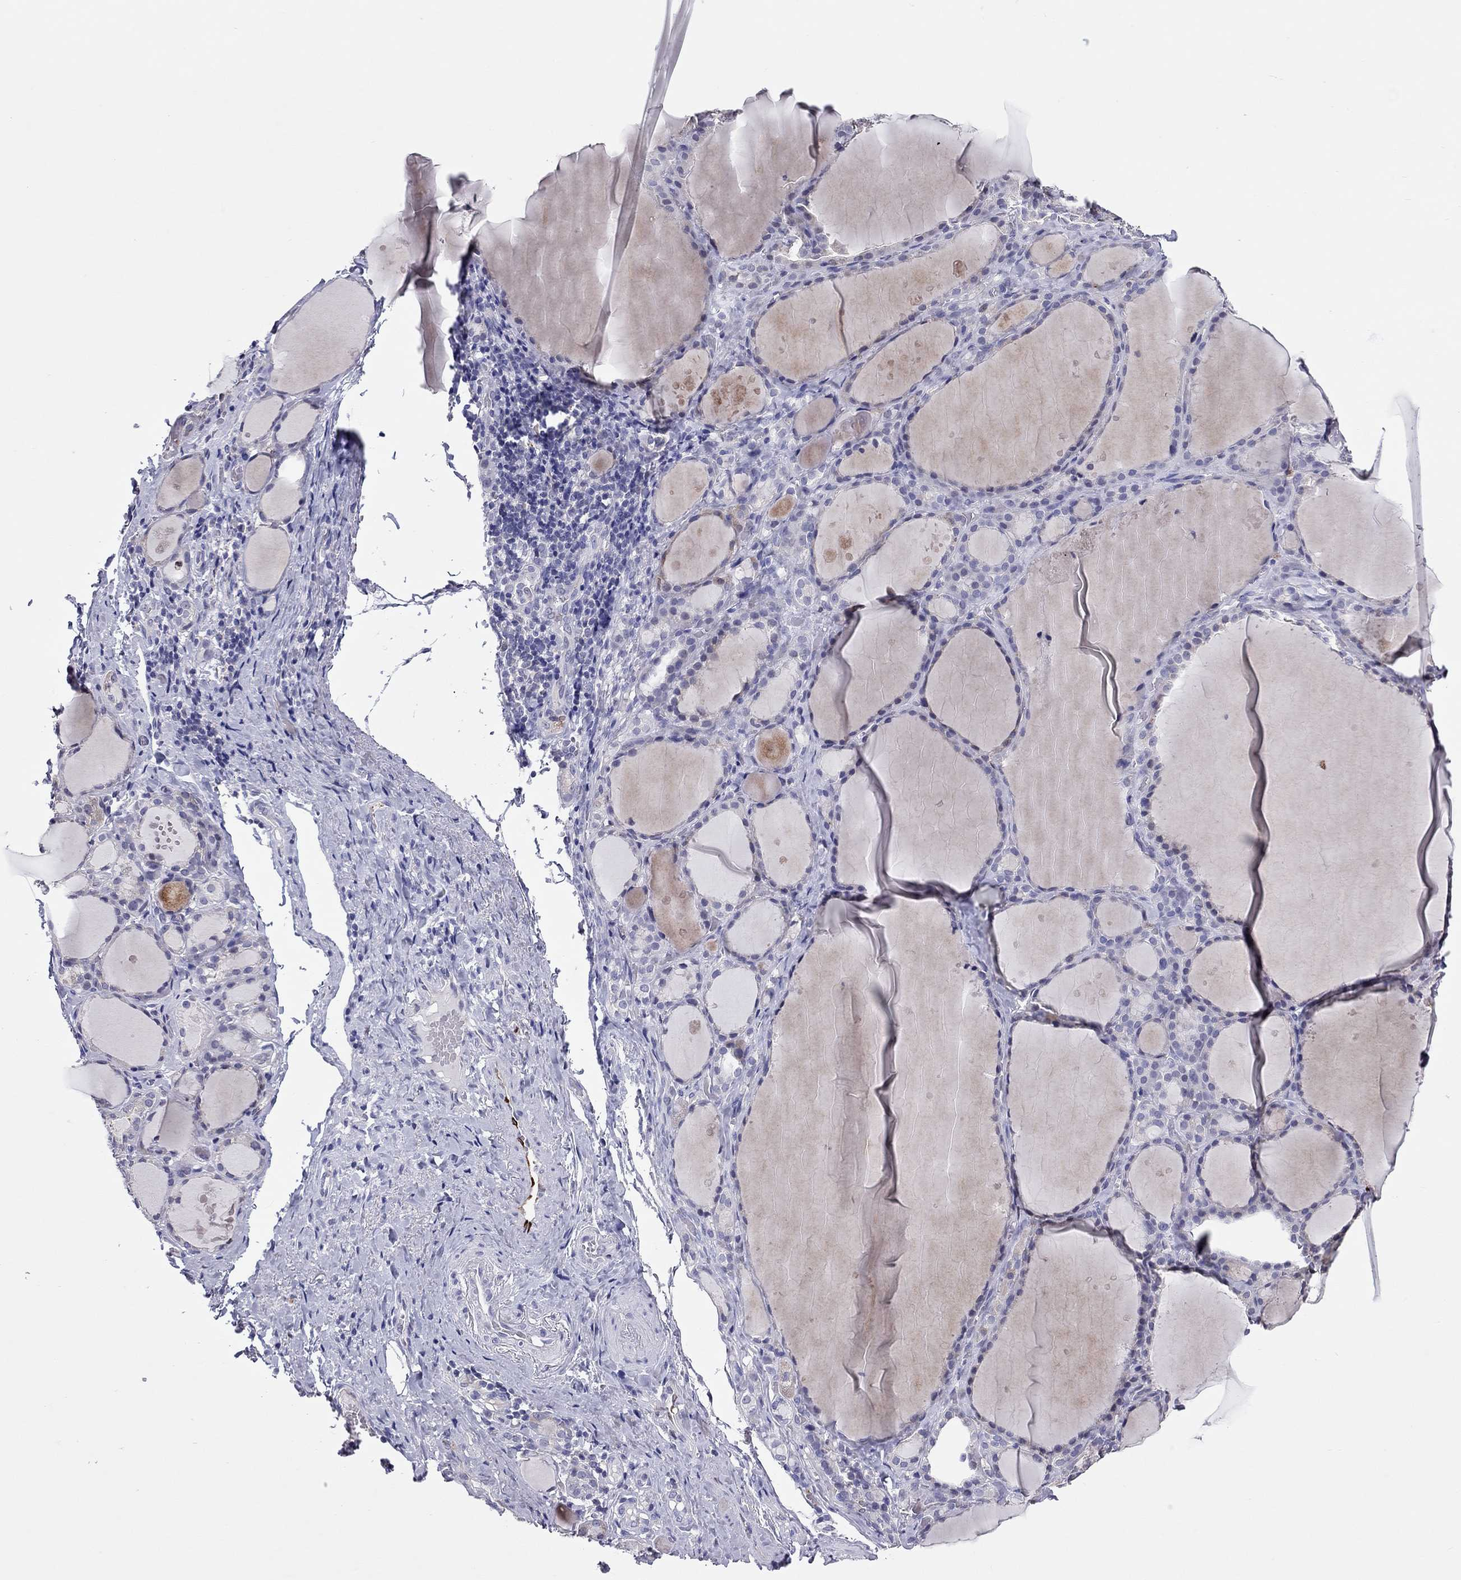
{"staining": {"intensity": "negative", "quantity": "none", "location": "none"}, "tissue": "thyroid gland", "cell_type": "Glandular cells", "image_type": "normal", "snomed": [{"axis": "morphology", "description": "Normal tissue, NOS"}, {"axis": "topography", "description": "Thyroid gland"}], "caption": "This is an immunohistochemistry photomicrograph of unremarkable thyroid gland. There is no staining in glandular cells.", "gene": "ADORA2A", "patient": {"sex": "male", "age": 68}}